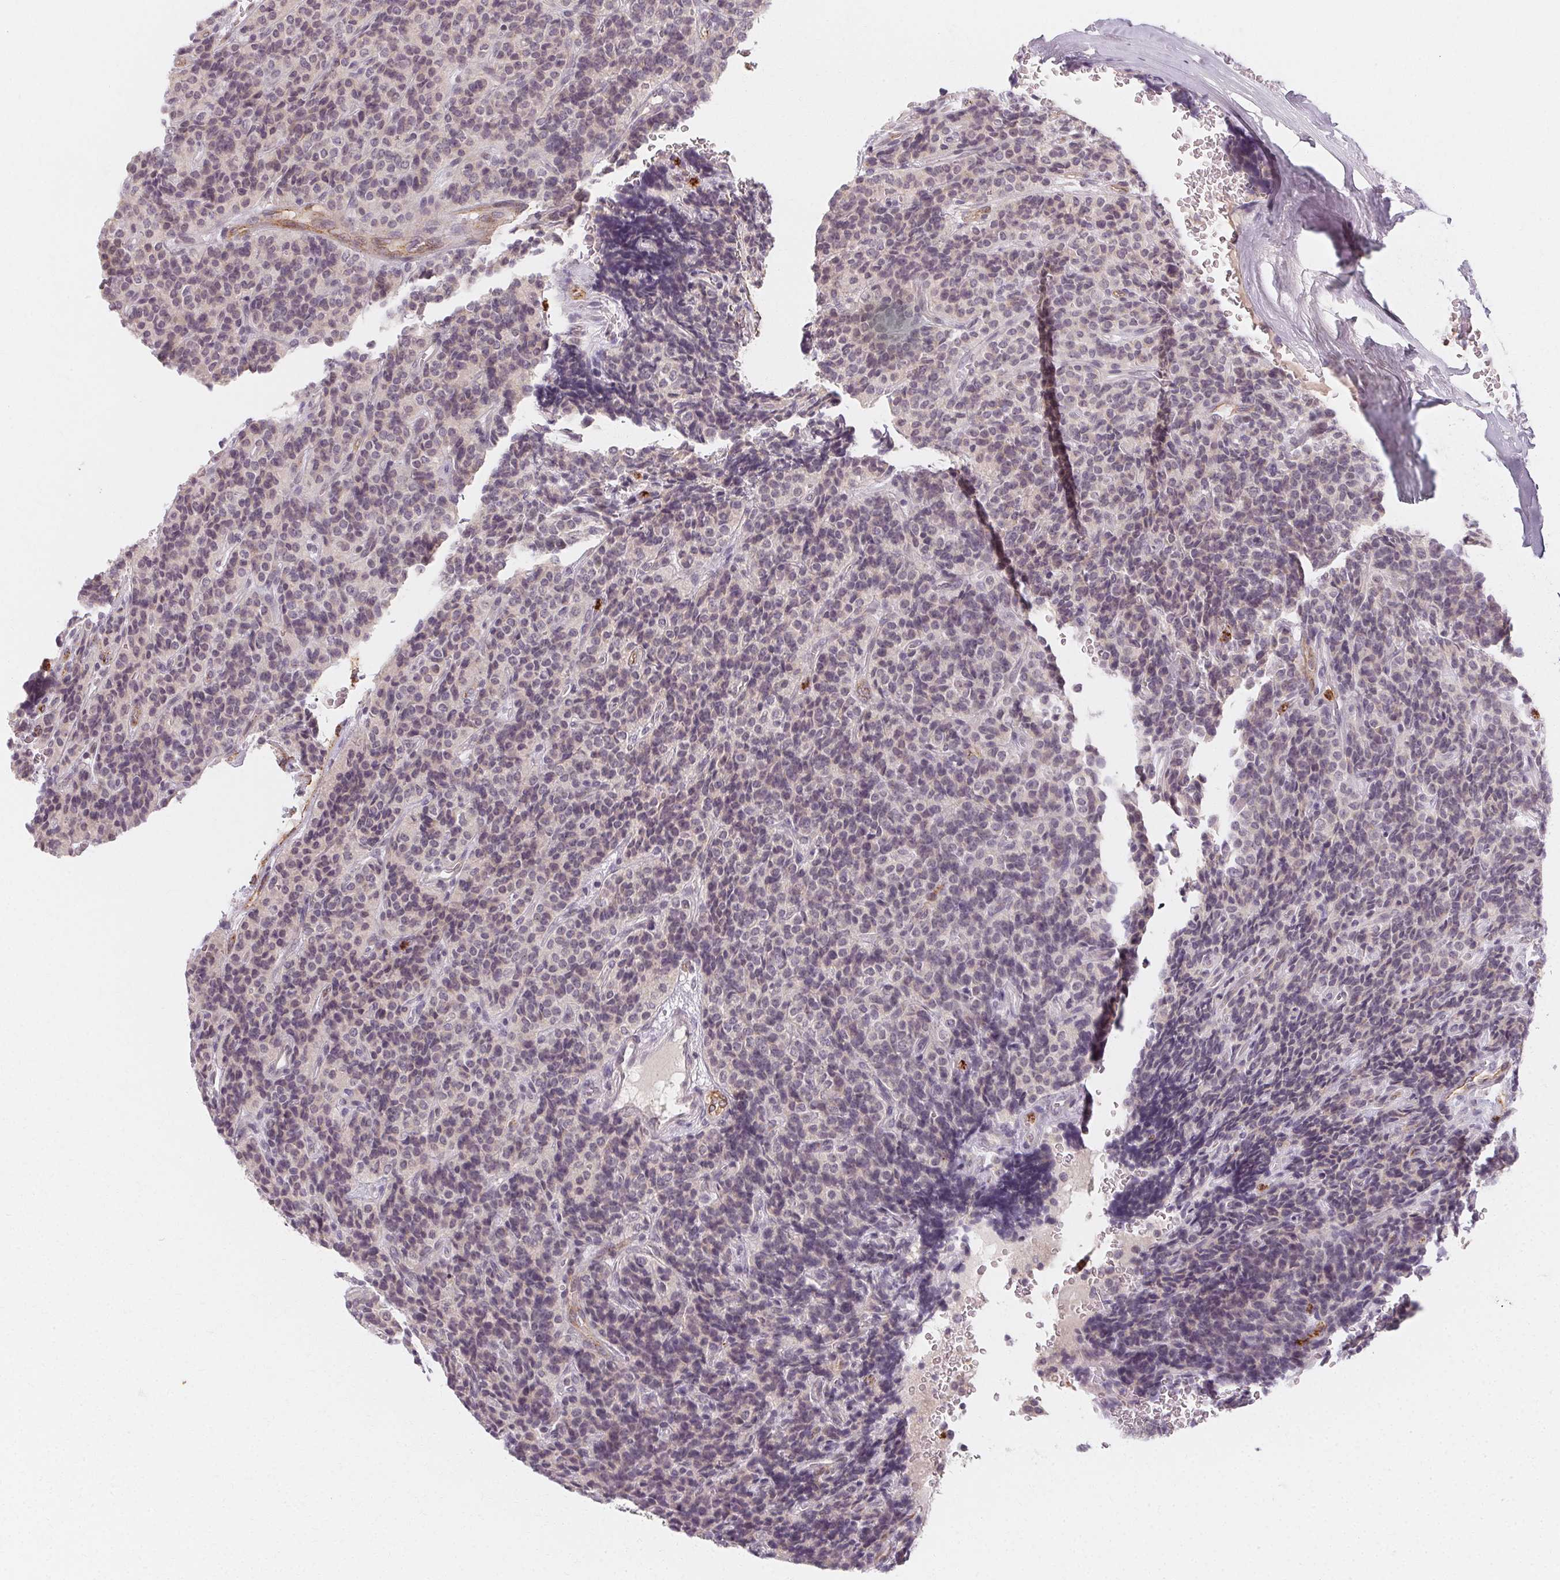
{"staining": {"intensity": "negative", "quantity": "none", "location": "none"}, "tissue": "carcinoid", "cell_type": "Tumor cells", "image_type": "cancer", "snomed": [{"axis": "morphology", "description": "Carcinoid, malignant, NOS"}, {"axis": "topography", "description": "Pancreas"}], "caption": "Immunohistochemistry (IHC) of carcinoid shows no expression in tumor cells. (DAB immunohistochemistry, high magnification).", "gene": "CLCNKB", "patient": {"sex": "male", "age": 36}}